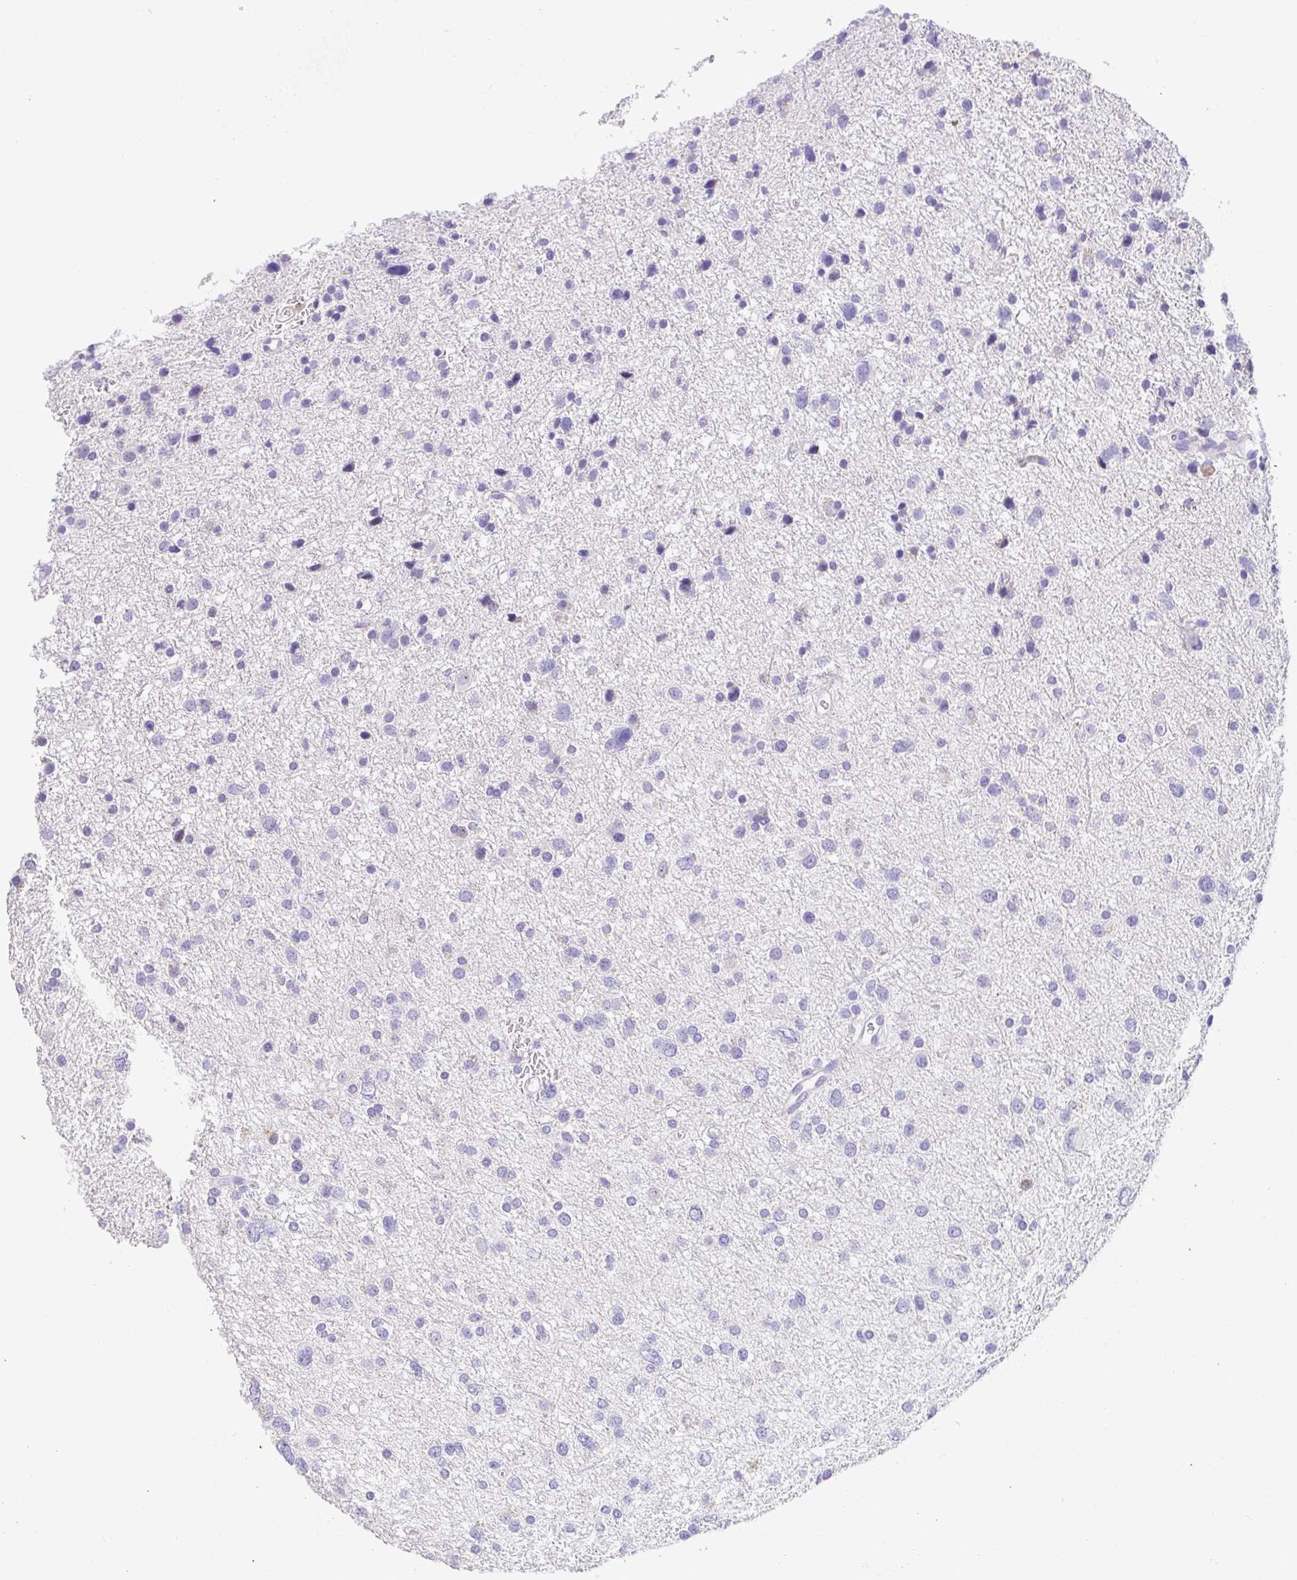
{"staining": {"intensity": "negative", "quantity": "none", "location": "none"}, "tissue": "glioma", "cell_type": "Tumor cells", "image_type": "cancer", "snomed": [{"axis": "morphology", "description": "Glioma, malignant, Low grade"}, {"axis": "topography", "description": "Brain"}], "caption": "Immunohistochemical staining of malignant glioma (low-grade) demonstrates no significant positivity in tumor cells.", "gene": "CDO1", "patient": {"sex": "female", "age": 55}}